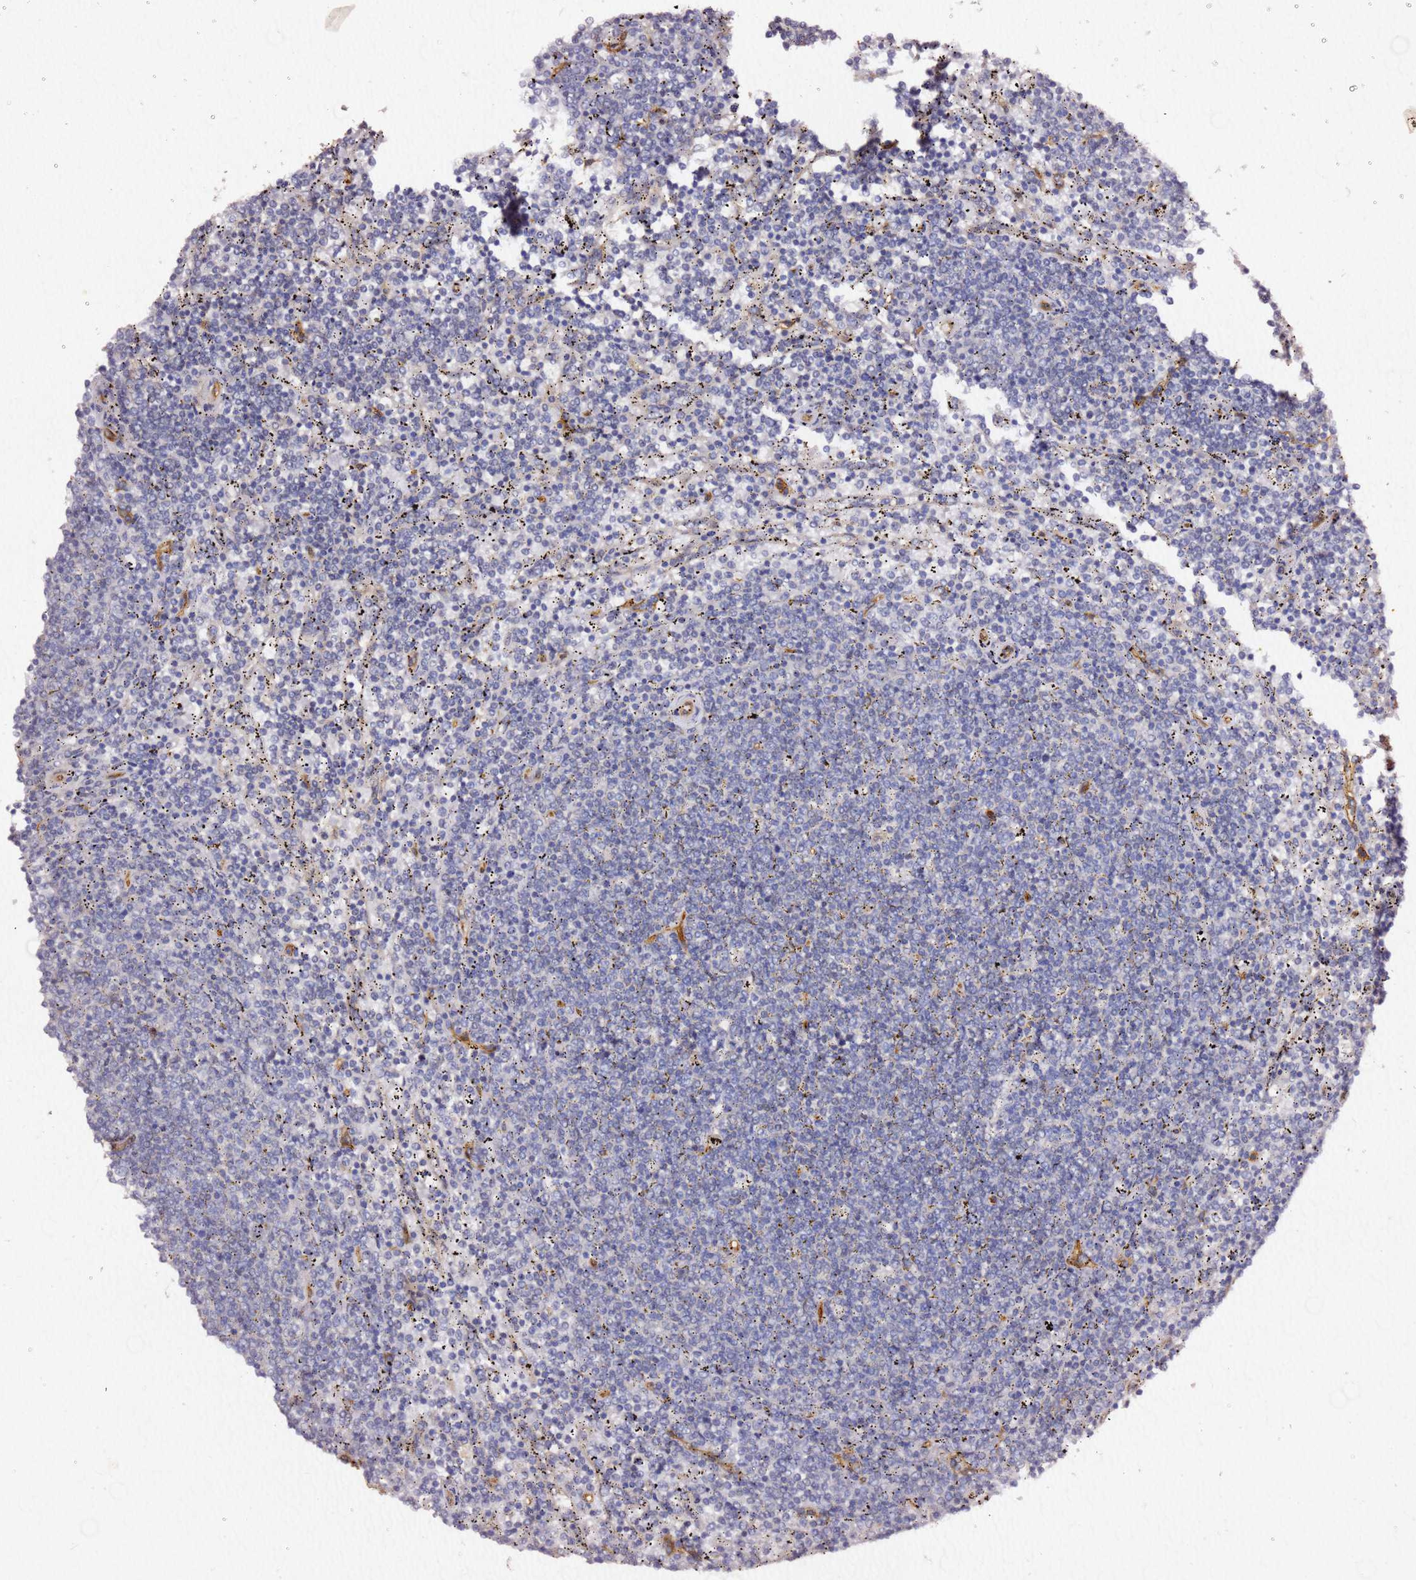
{"staining": {"intensity": "negative", "quantity": "none", "location": "none"}, "tissue": "lymphoma", "cell_type": "Tumor cells", "image_type": "cancer", "snomed": [{"axis": "morphology", "description": "Malignant lymphoma, non-Hodgkin's type, Low grade"}, {"axis": "topography", "description": "Spleen"}], "caption": "An IHC image of malignant lymphoma, non-Hodgkin's type (low-grade) is shown. There is no staining in tumor cells of malignant lymphoma, non-Hodgkin's type (low-grade).", "gene": "KIF7", "patient": {"sex": "female", "age": 50}}